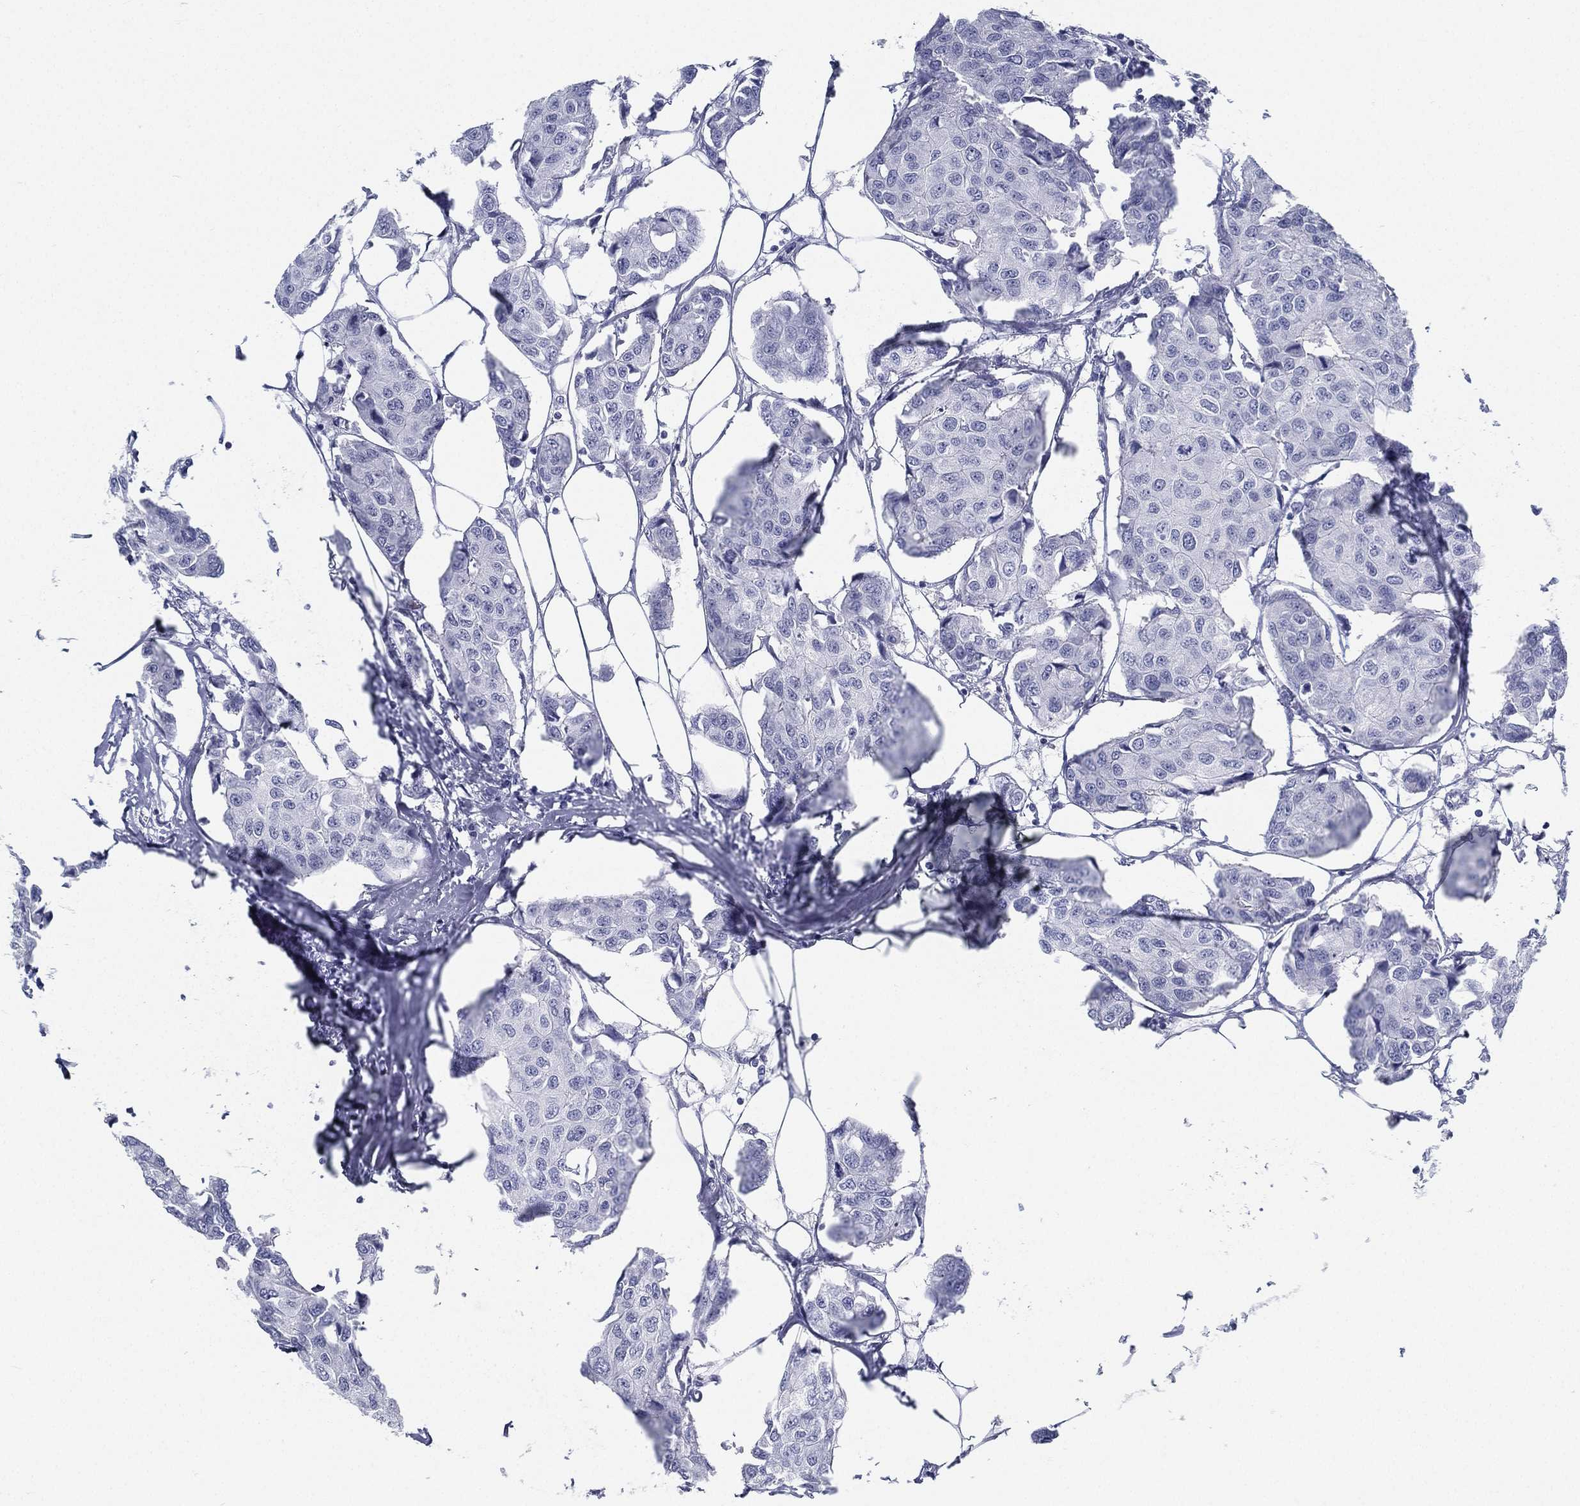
{"staining": {"intensity": "negative", "quantity": "none", "location": "none"}, "tissue": "breast cancer", "cell_type": "Tumor cells", "image_type": "cancer", "snomed": [{"axis": "morphology", "description": "Duct carcinoma"}, {"axis": "topography", "description": "Breast"}], "caption": "DAB immunohistochemical staining of breast cancer (infiltrating ductal carcinoma) shows no significant positivity in tumor cells.", "gene": "ATP1B2", "patient": {"sex": "female", "age": 80}}